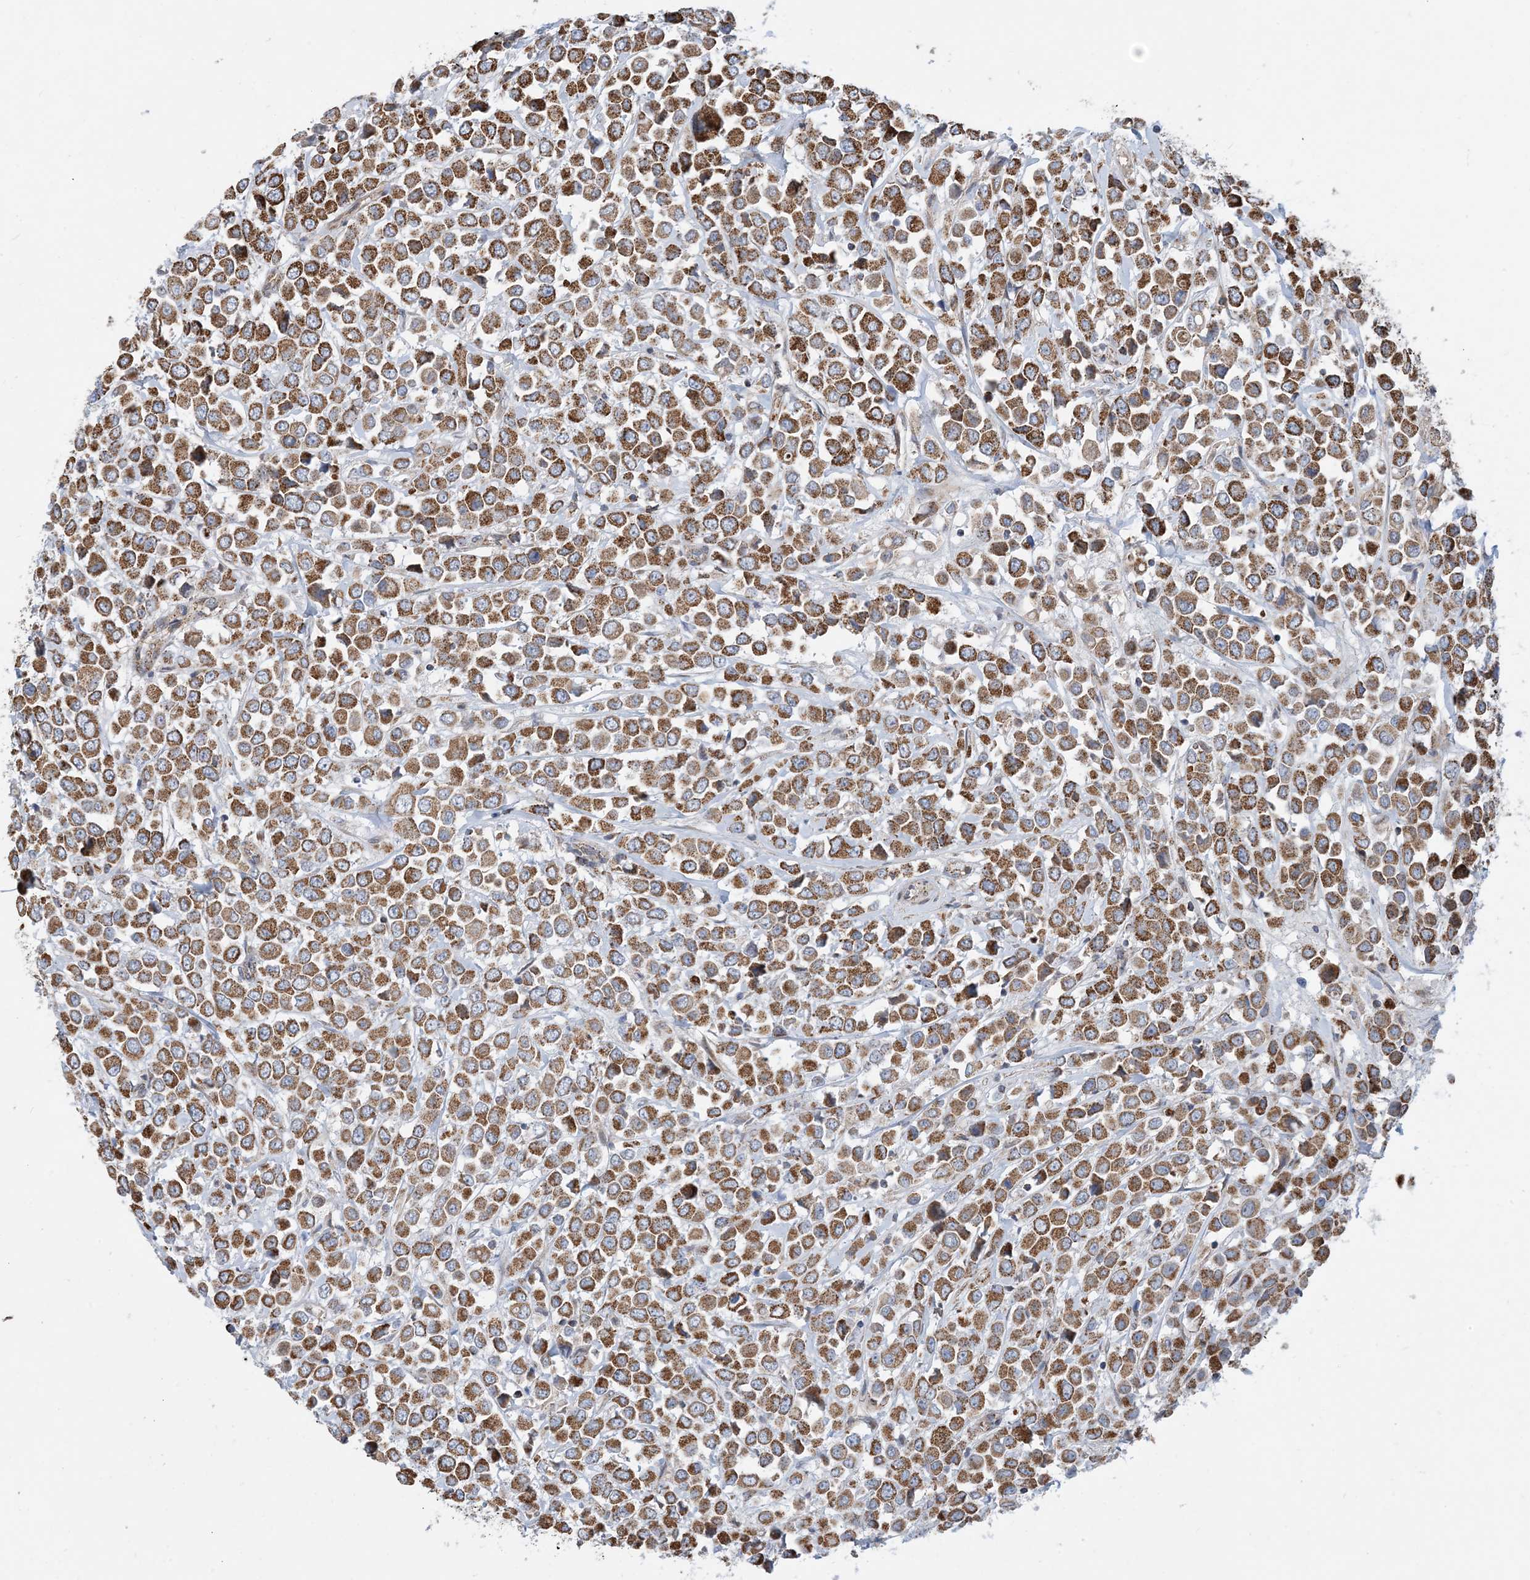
{"staining": {"intensity": "moderate", "quantity": ">75%", "location": "cytoplasmic/membranous"}, "tissue": "breast cancer", "cell_type": "Tumor cells", "image_type": "cancer", "snomed": [{"axis": "morphology", "description": "Duct carcinoma"}, {"axis": "topography", "description": "Breast"}], "caption": "High-power microscopy captured an IHC image of breast infiltrating ductal carcinoma, revealing moderate cytoplasmic/membranous positivity in approximately >75% of tumor cells. The staining is performed using DAB brown chromogen to label protein expression. The nuclei are counter-stained blue using hematoxylin.", "gene": "PCDHGA1", "patient": {"sex": "female", "age": 61}}